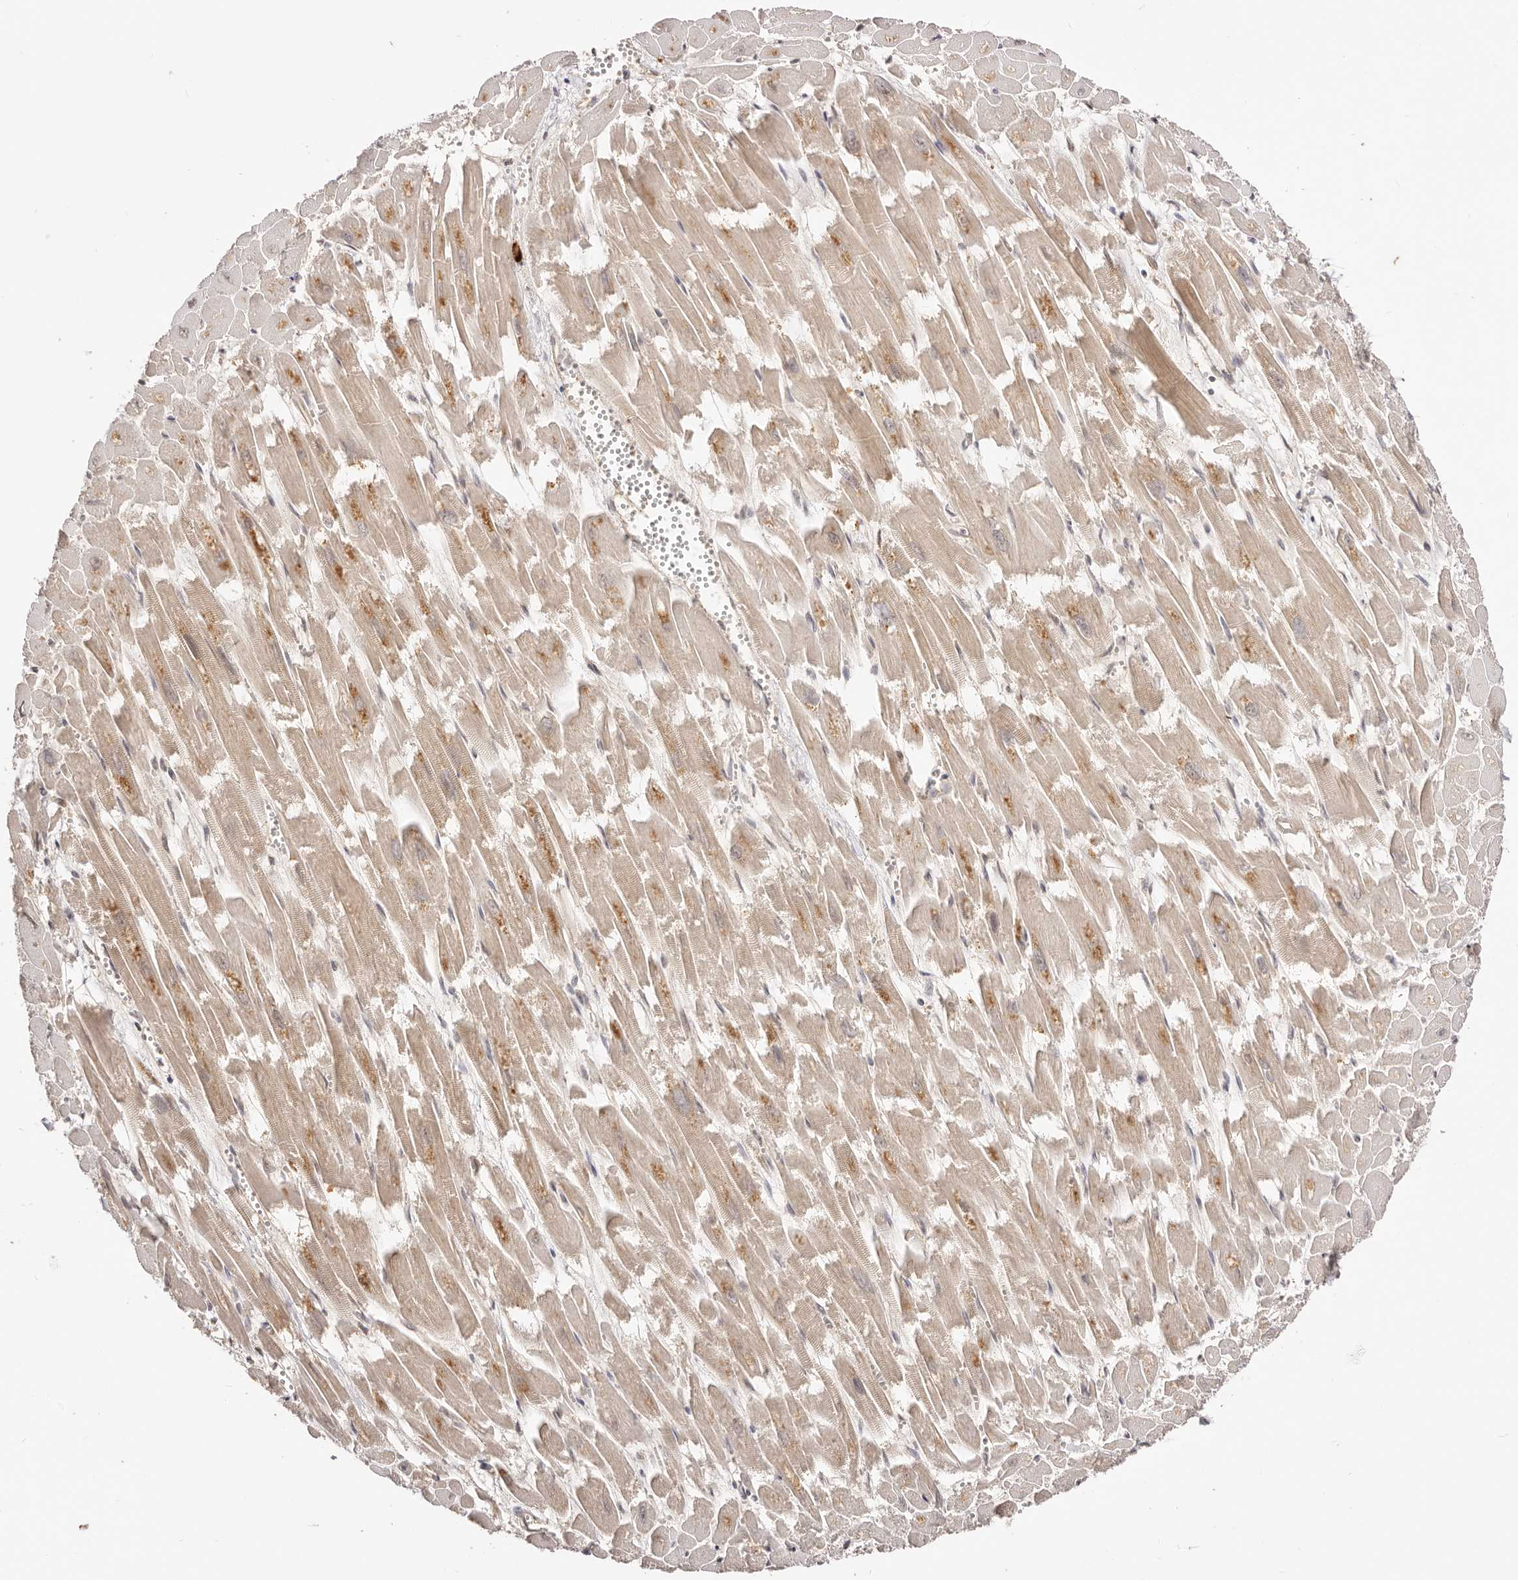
{"staining": {"intensity": "strong", "quantity": "<25%", "location": "cytoplasmic/membranous"}, "tissue": "heart muscle", "cell_type": "Cardiomyocytes", "image_type": "normal", "snomed": [{"axis": "morphology", "description": "Normal tissue, NOS"}, {"axis": "topography", "description": "Heart"}], "caption": "Immunohistochemical staining of unremarkable human heart muscle reveals <25% levels of strong cytoplasmic/membranous protein positivity in about <25% of cardiomyocytes. The protein of interest is stained brown, and the nuclei are stained in blue (DAB IHC with brightfield microscopy, high magnification).", "gene": "SEC14L1", "patient": {"sex": "male", "age": 54}}